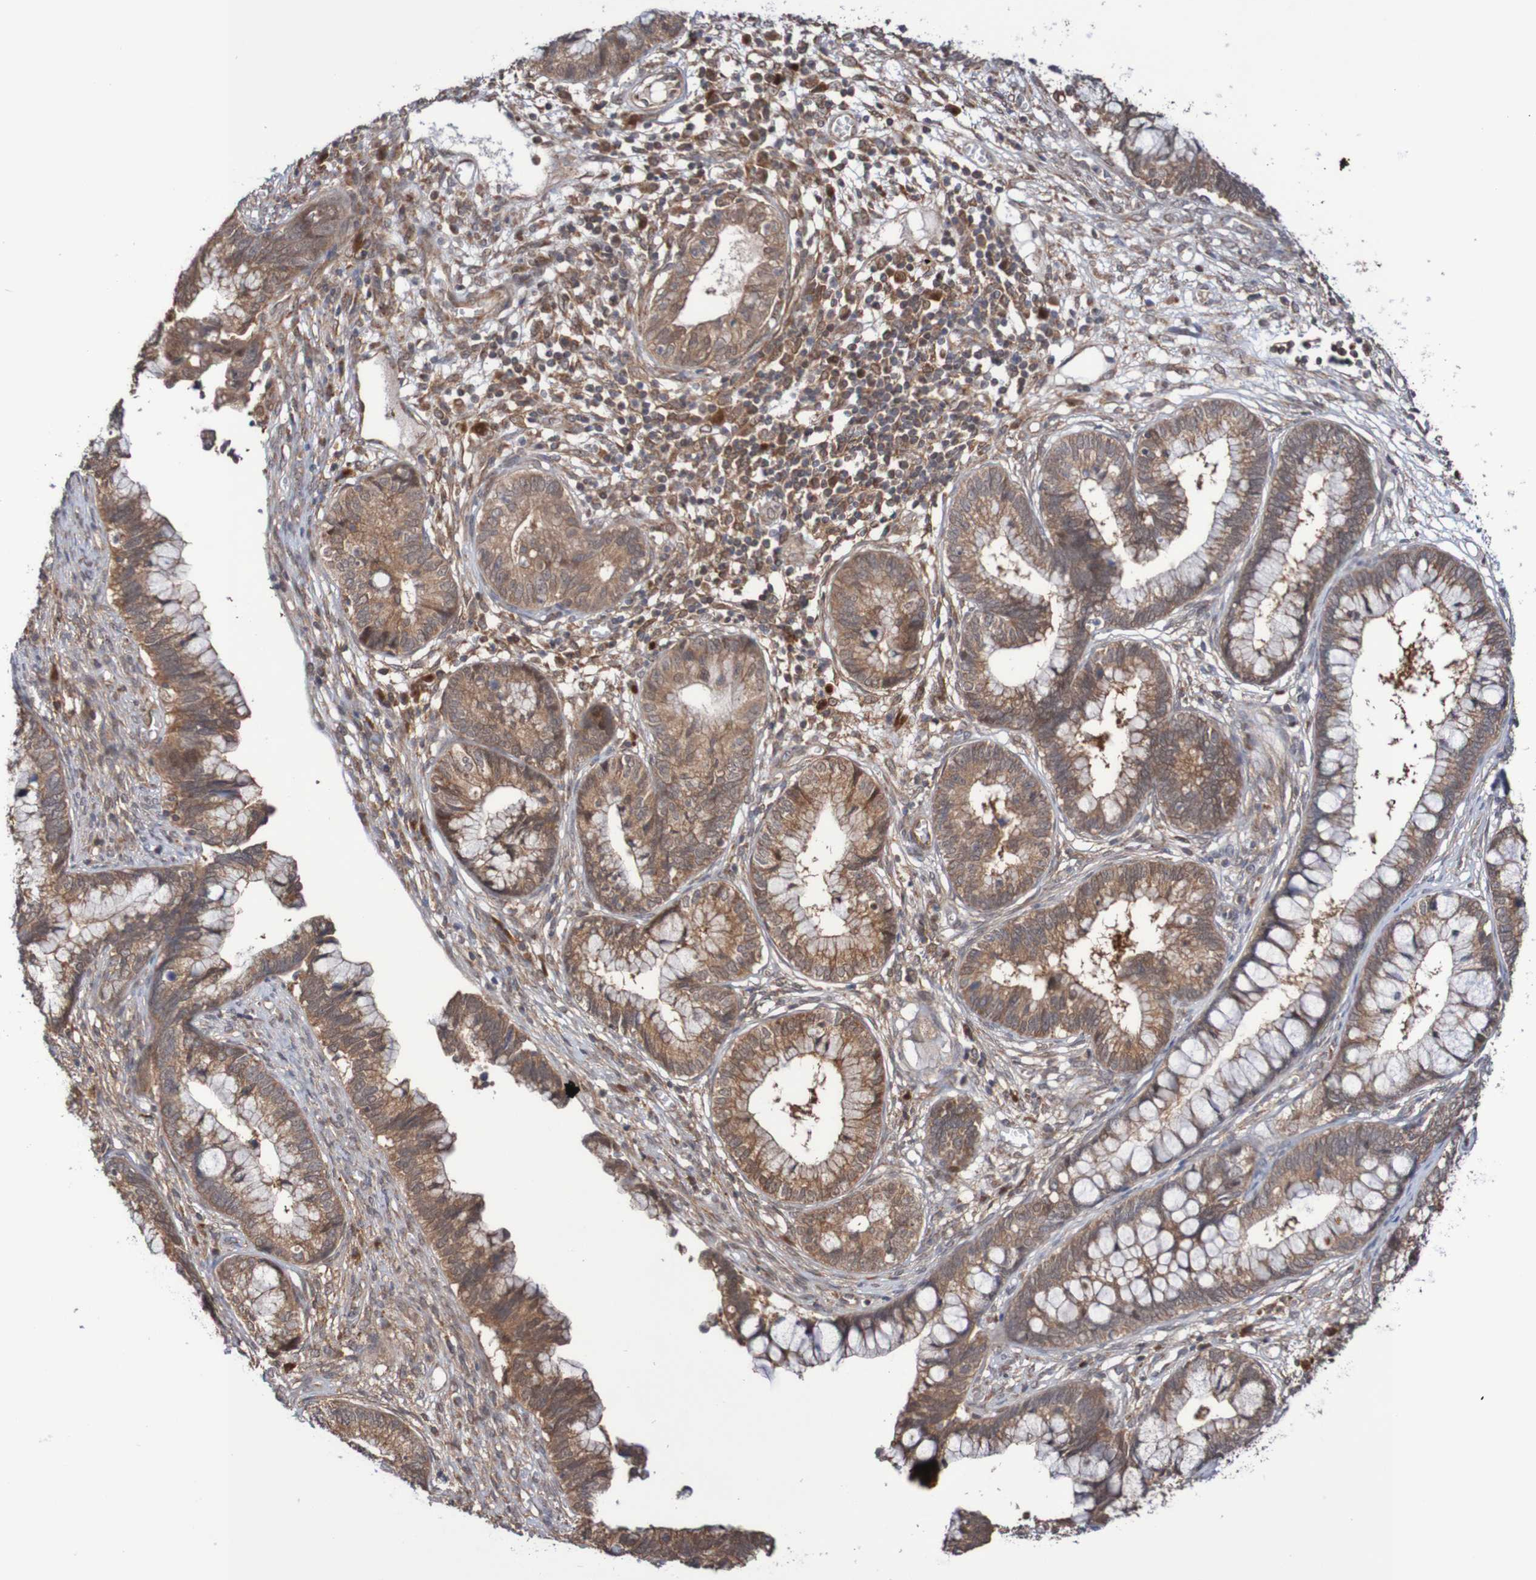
{"staining": {"intensity": "moderate", "quantity": ">75%", "location": "cytoplasmic/membranous"}, "tissue": "cervical cancer", "cell_type": "Tumor cells", "image_type": "cancer", "snomed": [{"axis": "morphology", "description": "Adenocarcinoma, NOS"}, {"axis": "topography", "description": "Cervix"}], "caption": "Brown immunohistochemical staining in cervical adenocarcinoma shows moderate cytoplasmic/membranous staining in approximately >75% of tumor cells.", "gene": "PHPT1", "patient": {"sex": "female", "age": 44}}